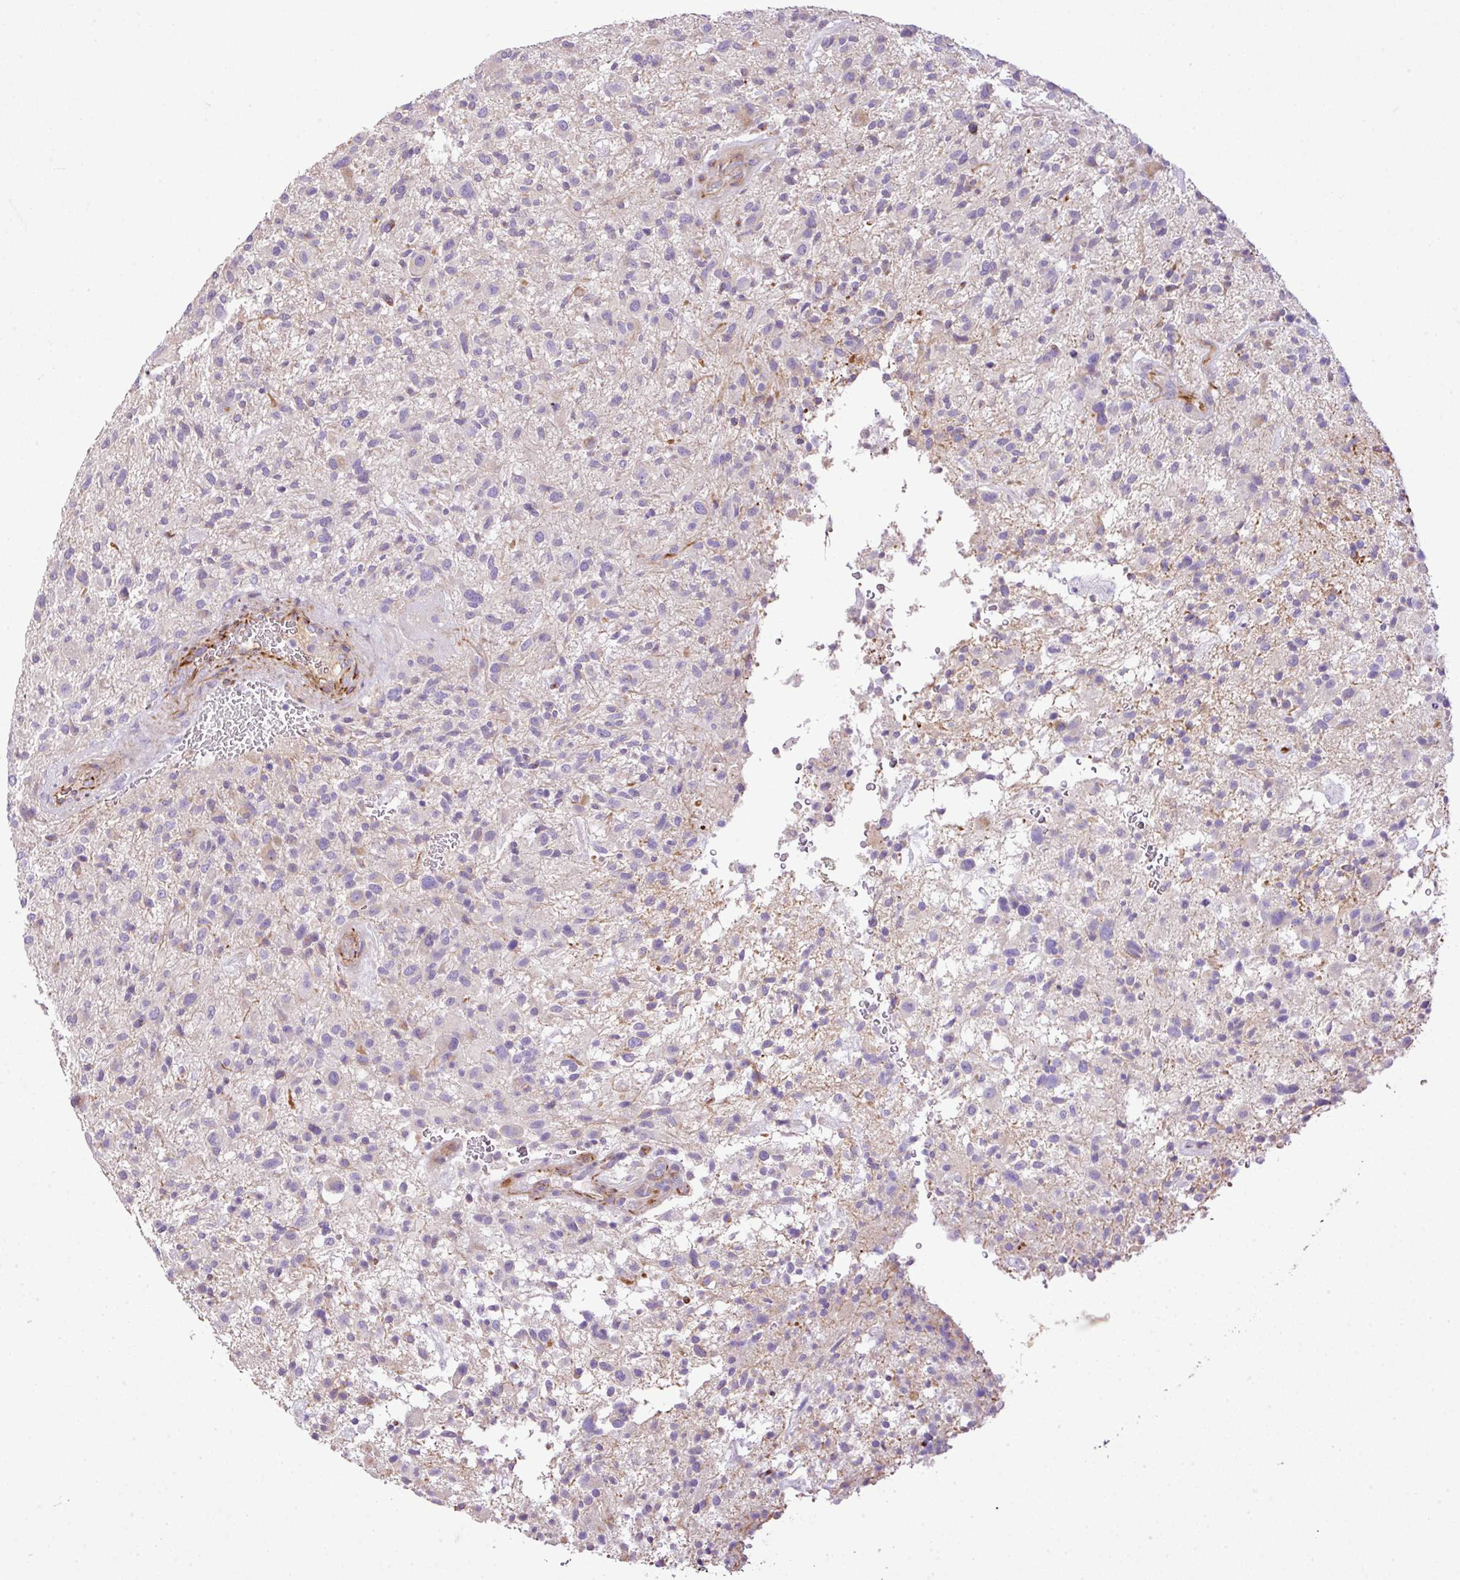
{"staining": {"intensity": "negative", "quantity": "none", "location": "none"}, "tissue": "glioma", "cell_type": "Tumor cells", "image_type": "cancer", "snomed": [{"axis": "morphology", "description": "Glioma, malignant, High grade"}, {"axis": "topography", "description": "Brain"}], "caption": "This is a photomicrograph of immunohistochemistry (IHC) staining of malignant glioma (high-grade), which shows no positivity in tumor cells. The staining was performed using DAB to visualize the protein expression in brown, while the nuclei were stained in blue with hematoxylin (Magnification: 20x).", "gene": "CTXN2", "patient": {"sex": "male", "age": 47}}